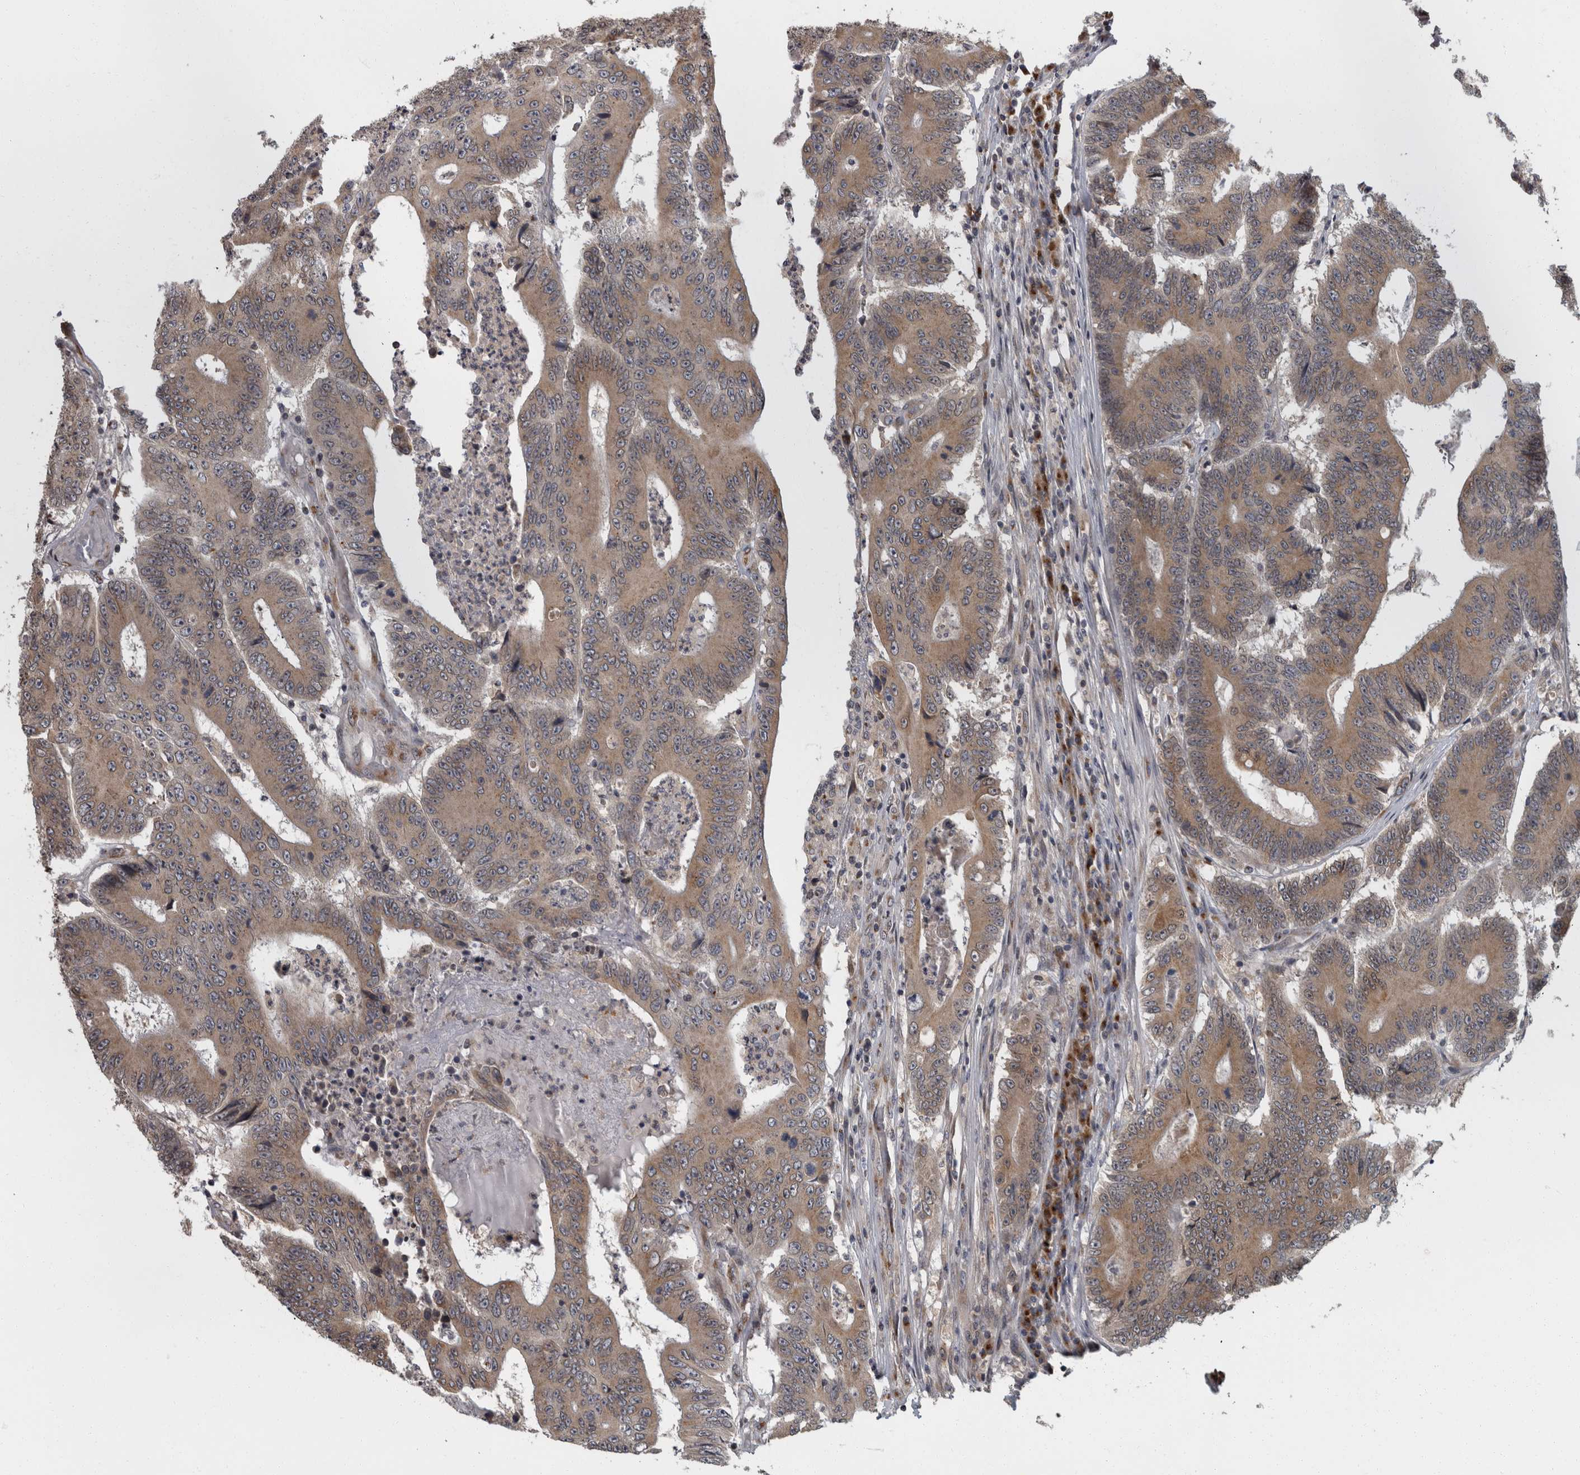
{"staining": {"intensity": "moderate", "quantity": ">75%", "location": "cytoplasmic/membranous"}, "tissue": "colorectal cancer", "cell_type": "Tumor cells", "image_type": "cancer", "snomed": [{"axis": "morphology", "description": "Adenocarcinoma, NOS"}, {"axis": "topography", "description": "Colon"}], "caption": "High-power microscopy captured an immunohistochemistry photomicrograph of colorectal cancer (adenocarcinoma), revealing moderate cytoplasmic/membranous expression in approximately >75% of tumor cells. The staining was performed using DAB (3,3'-diaminobenzidine) to visualize the protein expression in brown, while the nuclei were stained in blue with hematoxylin (Magnification: 20x).", "gene": "LMAN2L", "patient": {"sex": "male", "age": 83}}